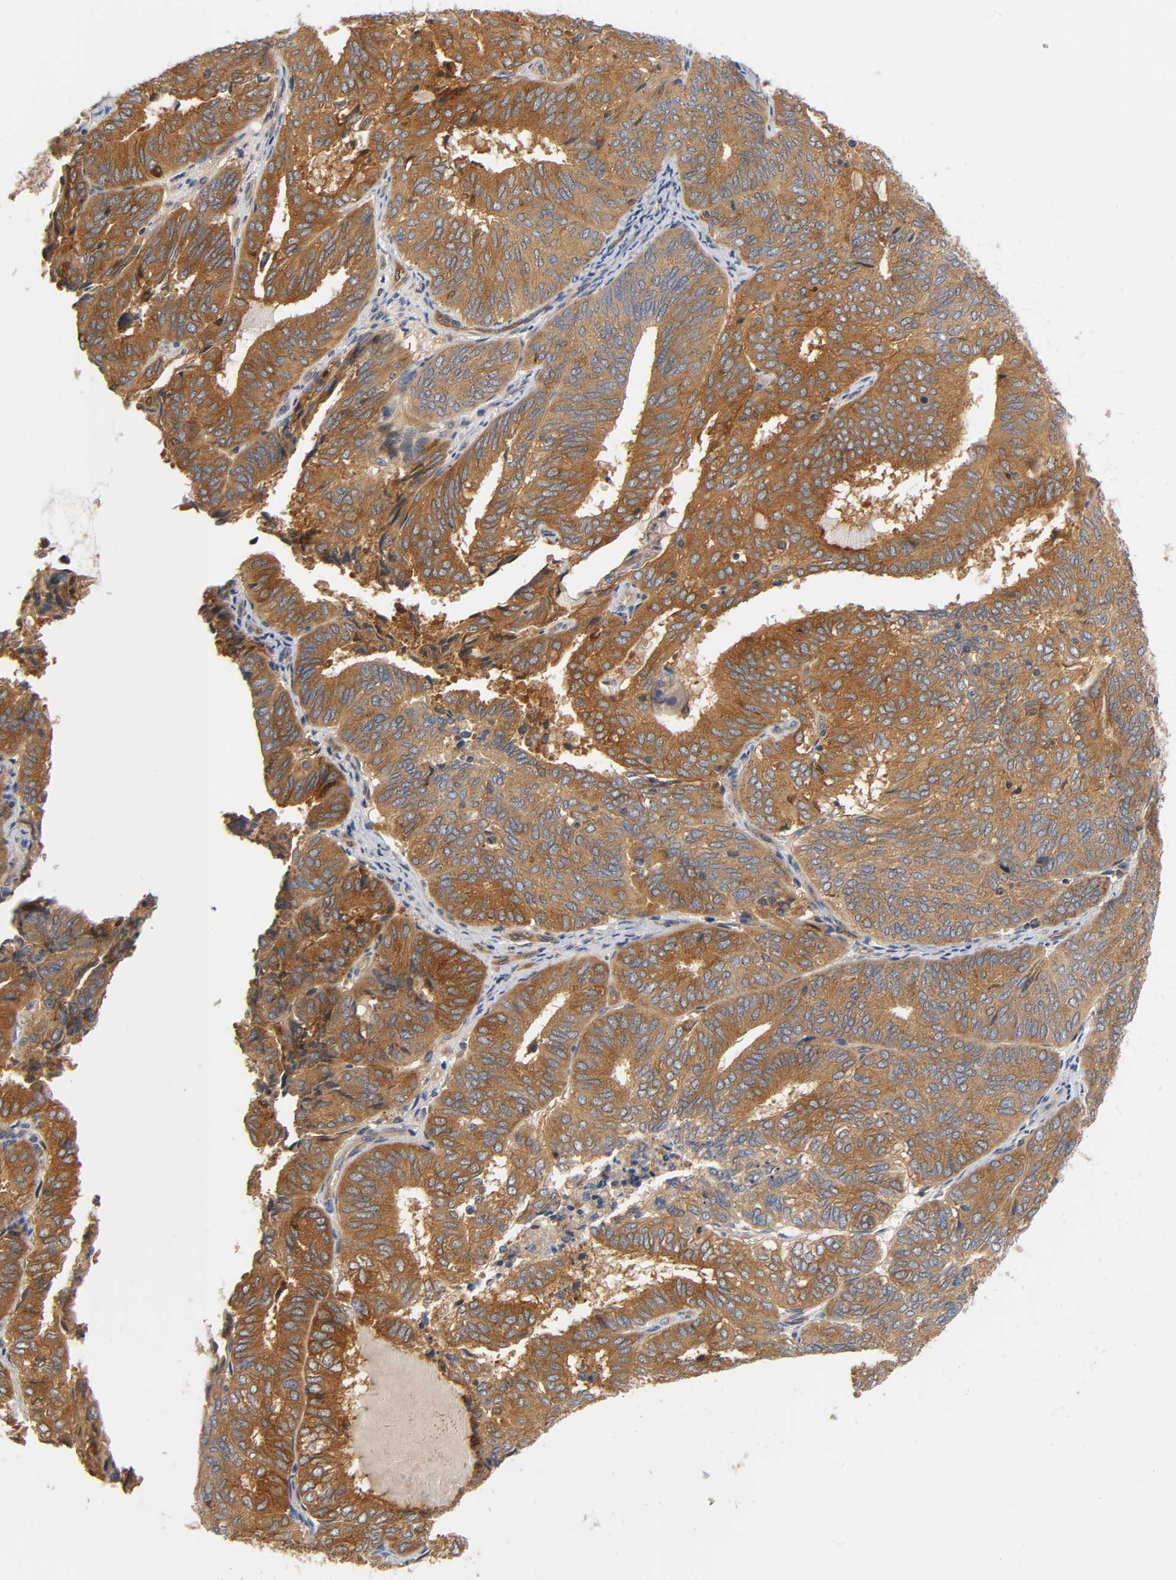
{"staining": {"intensity": "strong", "quantity": ">75%", "location": "cytoplasmic/membranous"}, "tissue": "endometrial cancer", "cell_type": "Tumor cells", "image_type": "cancer", "snomed": [{"axis": "morphology", "description": "Adenocarcinoma, NOS"}, {"axis": "topography", "description": "Uterus"}], "caption": "Strong cytoplasmic/membranous staining for a protein is seen in approximately >75% of tumor cells of endometrial cancer (adenocarcinoma) using IHC.", "gene": "PRKAB1", "patient": {"sex": "female", "age": 60}}